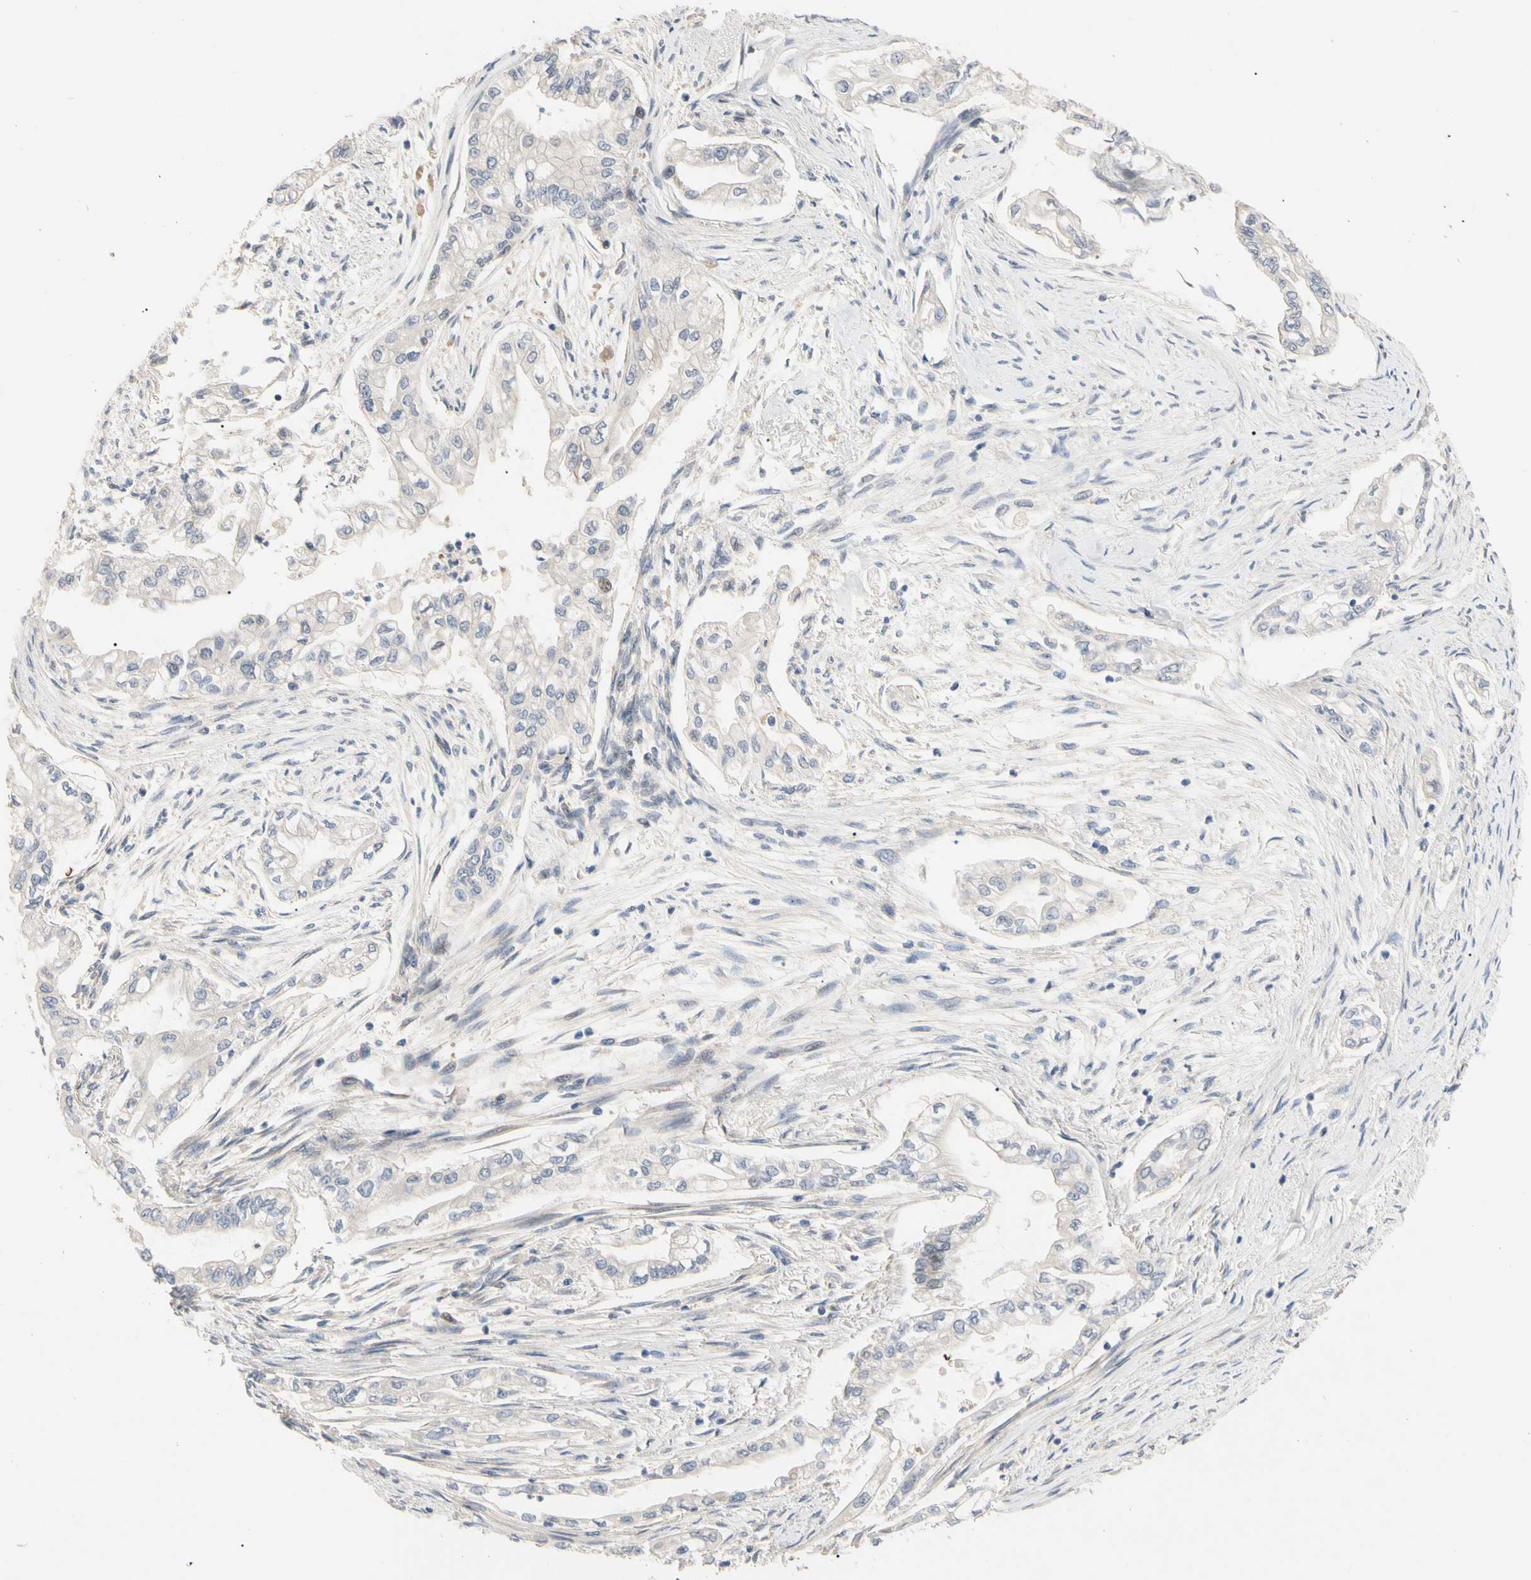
{"staining": {"intensity": "negative", "quantity": "none", "location": "none"}, "tissue": "pancreatic cancer", "cell_type": "Tumor cells", "image_type": "cancer", "snomed": [{"axis": "morphology", "description": "Normal tissue, NOS"}, {"axis": "topography", "description": "Pancreas"}], "caption": "This photomicrograph is of pancreatic cancer stained with immunohistochemistry (IHC) to label a protein in brown with the nuclei are counter-stained blue. There is no staining in tumor cells.", "gene": "HMGCR", "patient": {"sex": "male", "age": 42}}